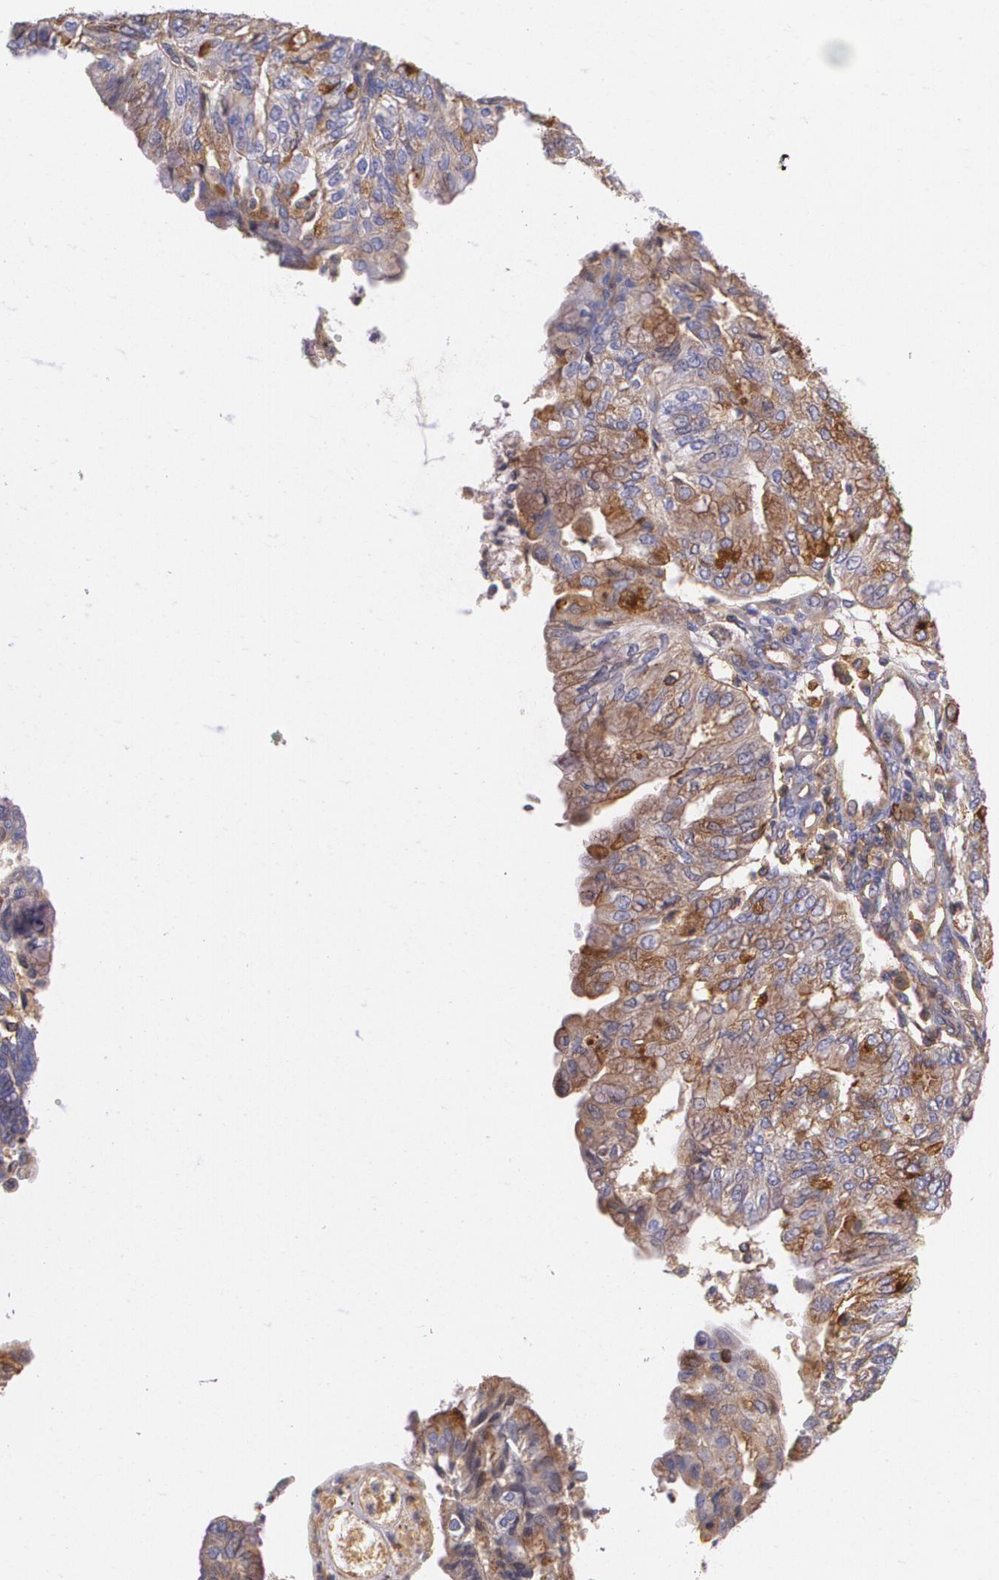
{"staining": {"intensity": "weak", "quantity": "<25%", "location": "cytoplasmic/membranous"}, "tissue": "endometrial cancer", "cell_type": "Tumor cells", "image_type": "cancer", "snomed": [{"axis": "morphology", "description": "Adenocarcinoma, NOS"}, {"axis": "topography", "description": "Endometrium"}], "caption": "IHC photomicrograph of neoplastic tissue: endometrial cancer stained with DAB demonstrates no significant protein staining in tumor cells.", "gene": "B2M", "patient": {"sex": "female", "age": 59}}